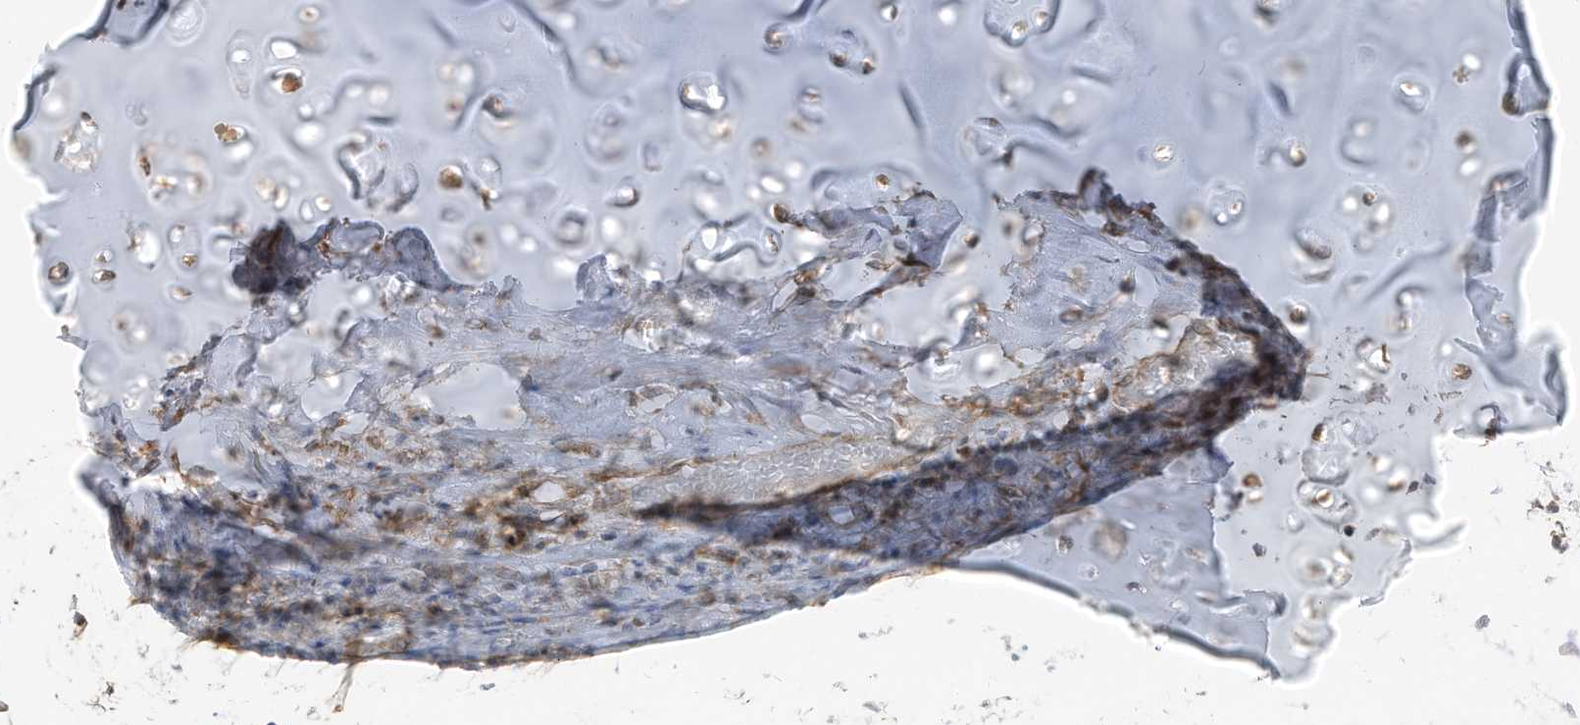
{"staining": {"intensity": "weak", "quantity": ">75%", "location": "cytoplasmic/membranous"}, "tissue": "adipose tissue", "cell_type": "Adipocytes", "image_type": "normal", "snomed": [{"axis": "morphology", "description": "Normal tissue, NOS"}, {"axis": "morphology", "description": "Basal cell carcinoma"}, {"axis": "topography", "description": "Cartilage tissue"}, {"axis": "topography", "description": "Nasopharynx"}, {"axis": "topography", "description": "Oral tissue"}], "caption": "Immunohistochemical staining of normal human adipose tissue reveals low levels of weak cytoplasmic/membranous staining in approximately >75% of adipocytes.", "gene": "CAGE1", "patient": {"sex": "female", "age": 77}}